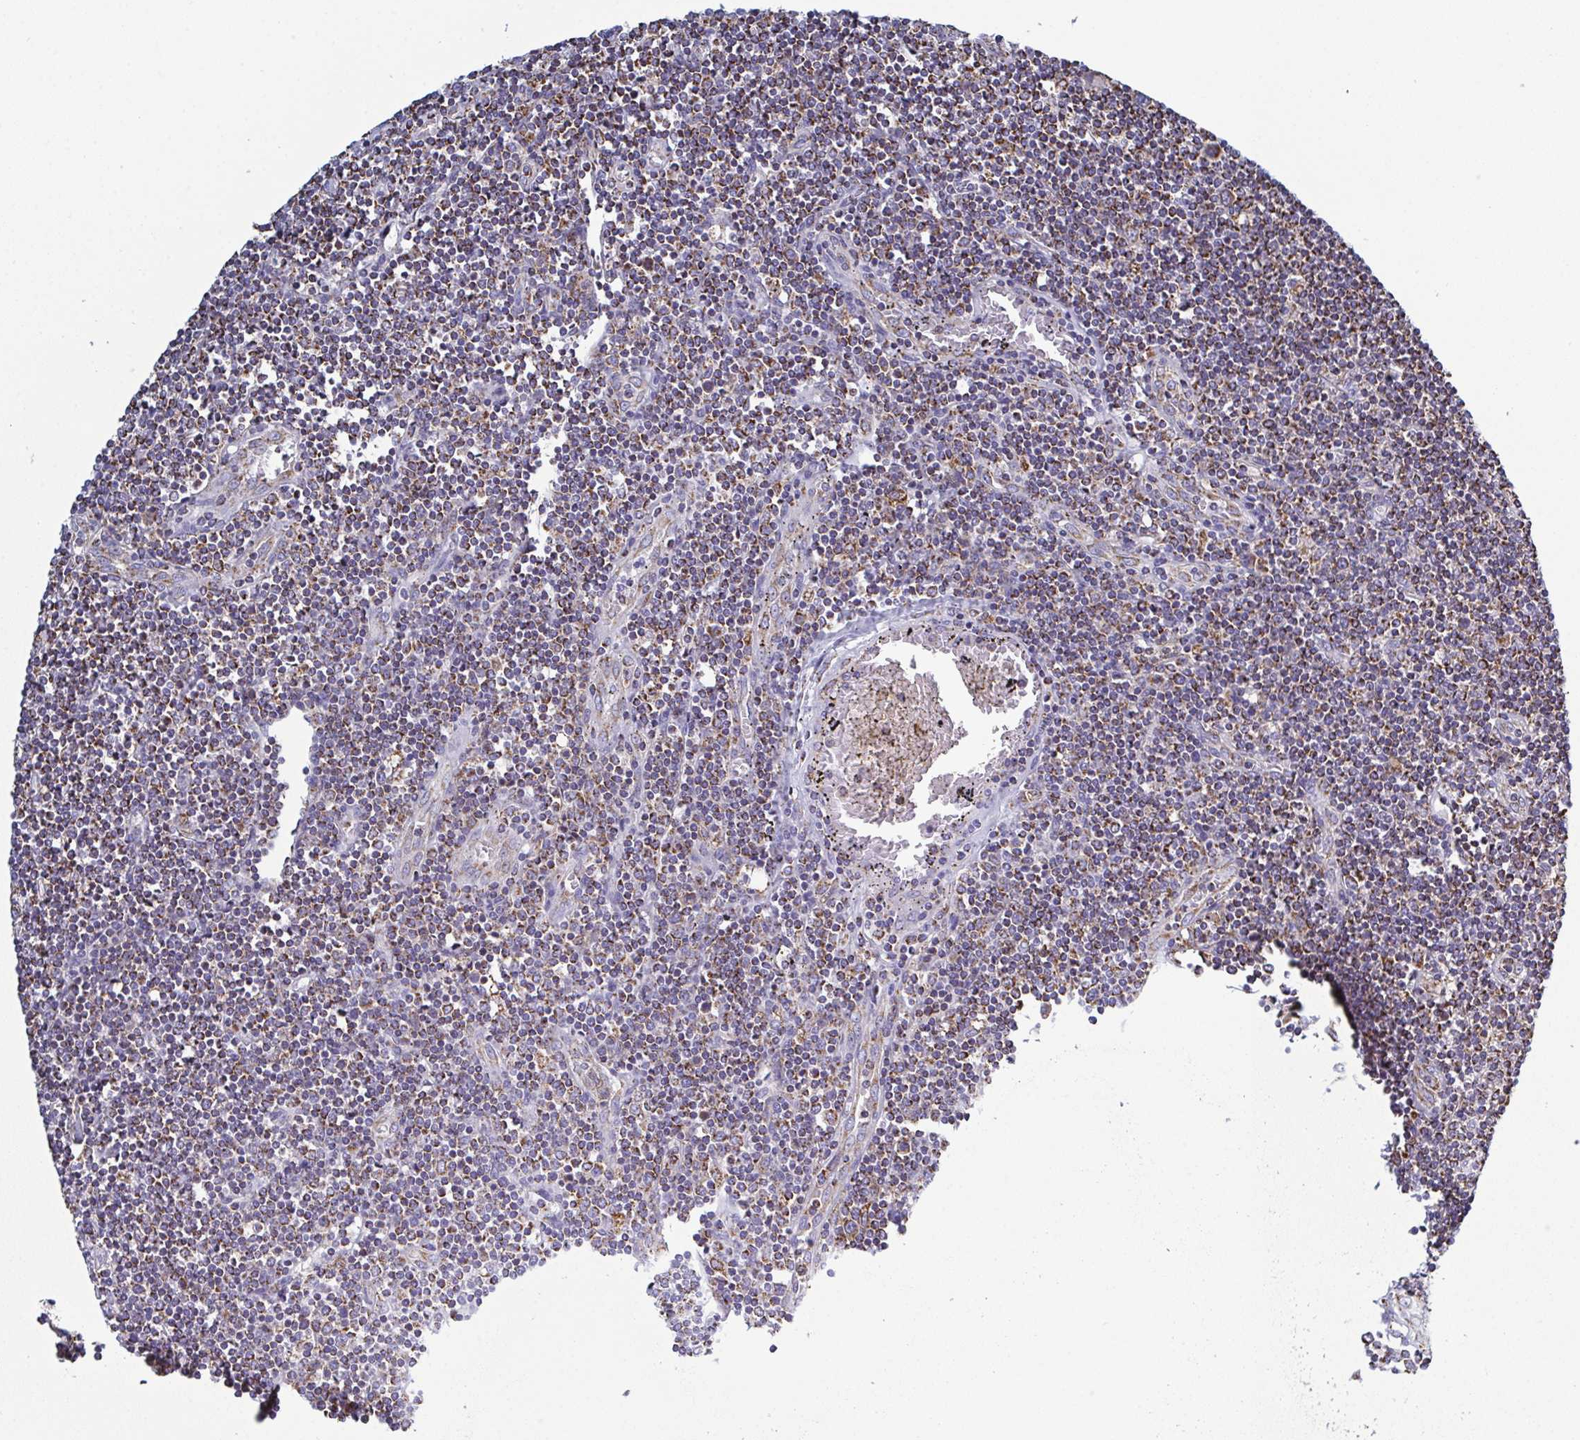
{"staining": {"intensity": "moderate", "quantity": ">75%", "location": "cytoplasmic/membranous"}, "tissue": "lymphoma", "cell_type": "Tumor cells", "image_type": "cancer", "snomed": [{"axis": "morphology", "description": "Hodgkin's disease, NOS"}, {"axis": "topography", "description": "Lymph node"}], "caption": "DAB (3,3'-diaminobenzidine) immunohistochemical staining of human lymphoma demonstrates moderate cytoplasmic/membranous protein expression in about >75% of tumor cells. (Brightfield microscopy of DAB IHC at high magnification).", "gene": "CSDE1", "patient": {"sex": "male", "age": 40}}